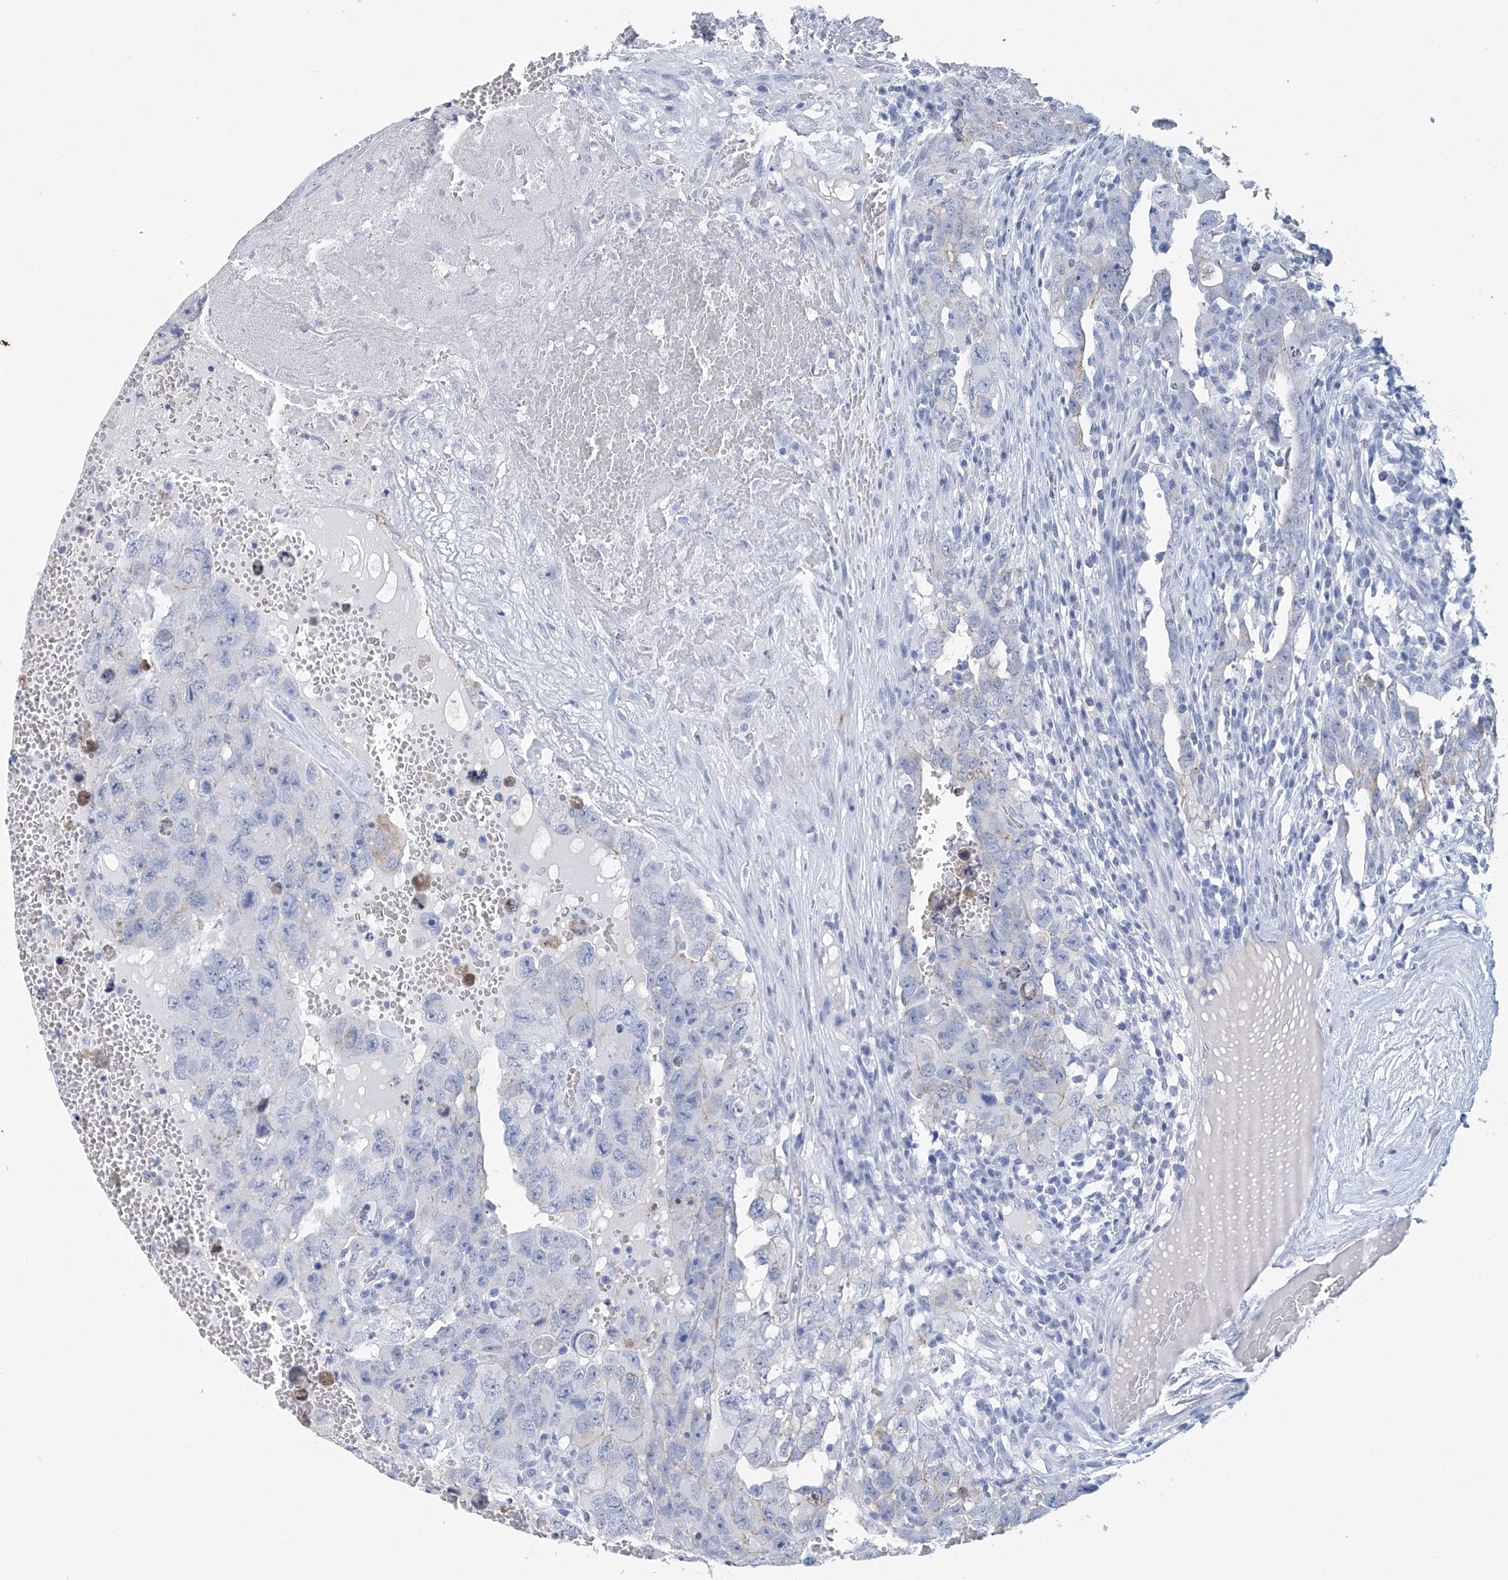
{"staining": {"intensity": "negative", "quantity": "none", "location": "none"}, "tissue": "testis cancer", "cell_type": "Tumor cells", "image_type": "cancer", "snomed": [{"axis": "morphology", "description": "Carcinoma, Embryonal, NOS"}, {"axis": "topography", "description": "Testis"}], "caption": "Embryonal carcinoma (testis) stained for a protein using IHC demonstrates no expression tumor cells.", "gene": "DSP", "patient": {"sex": "male", "age": 26}}